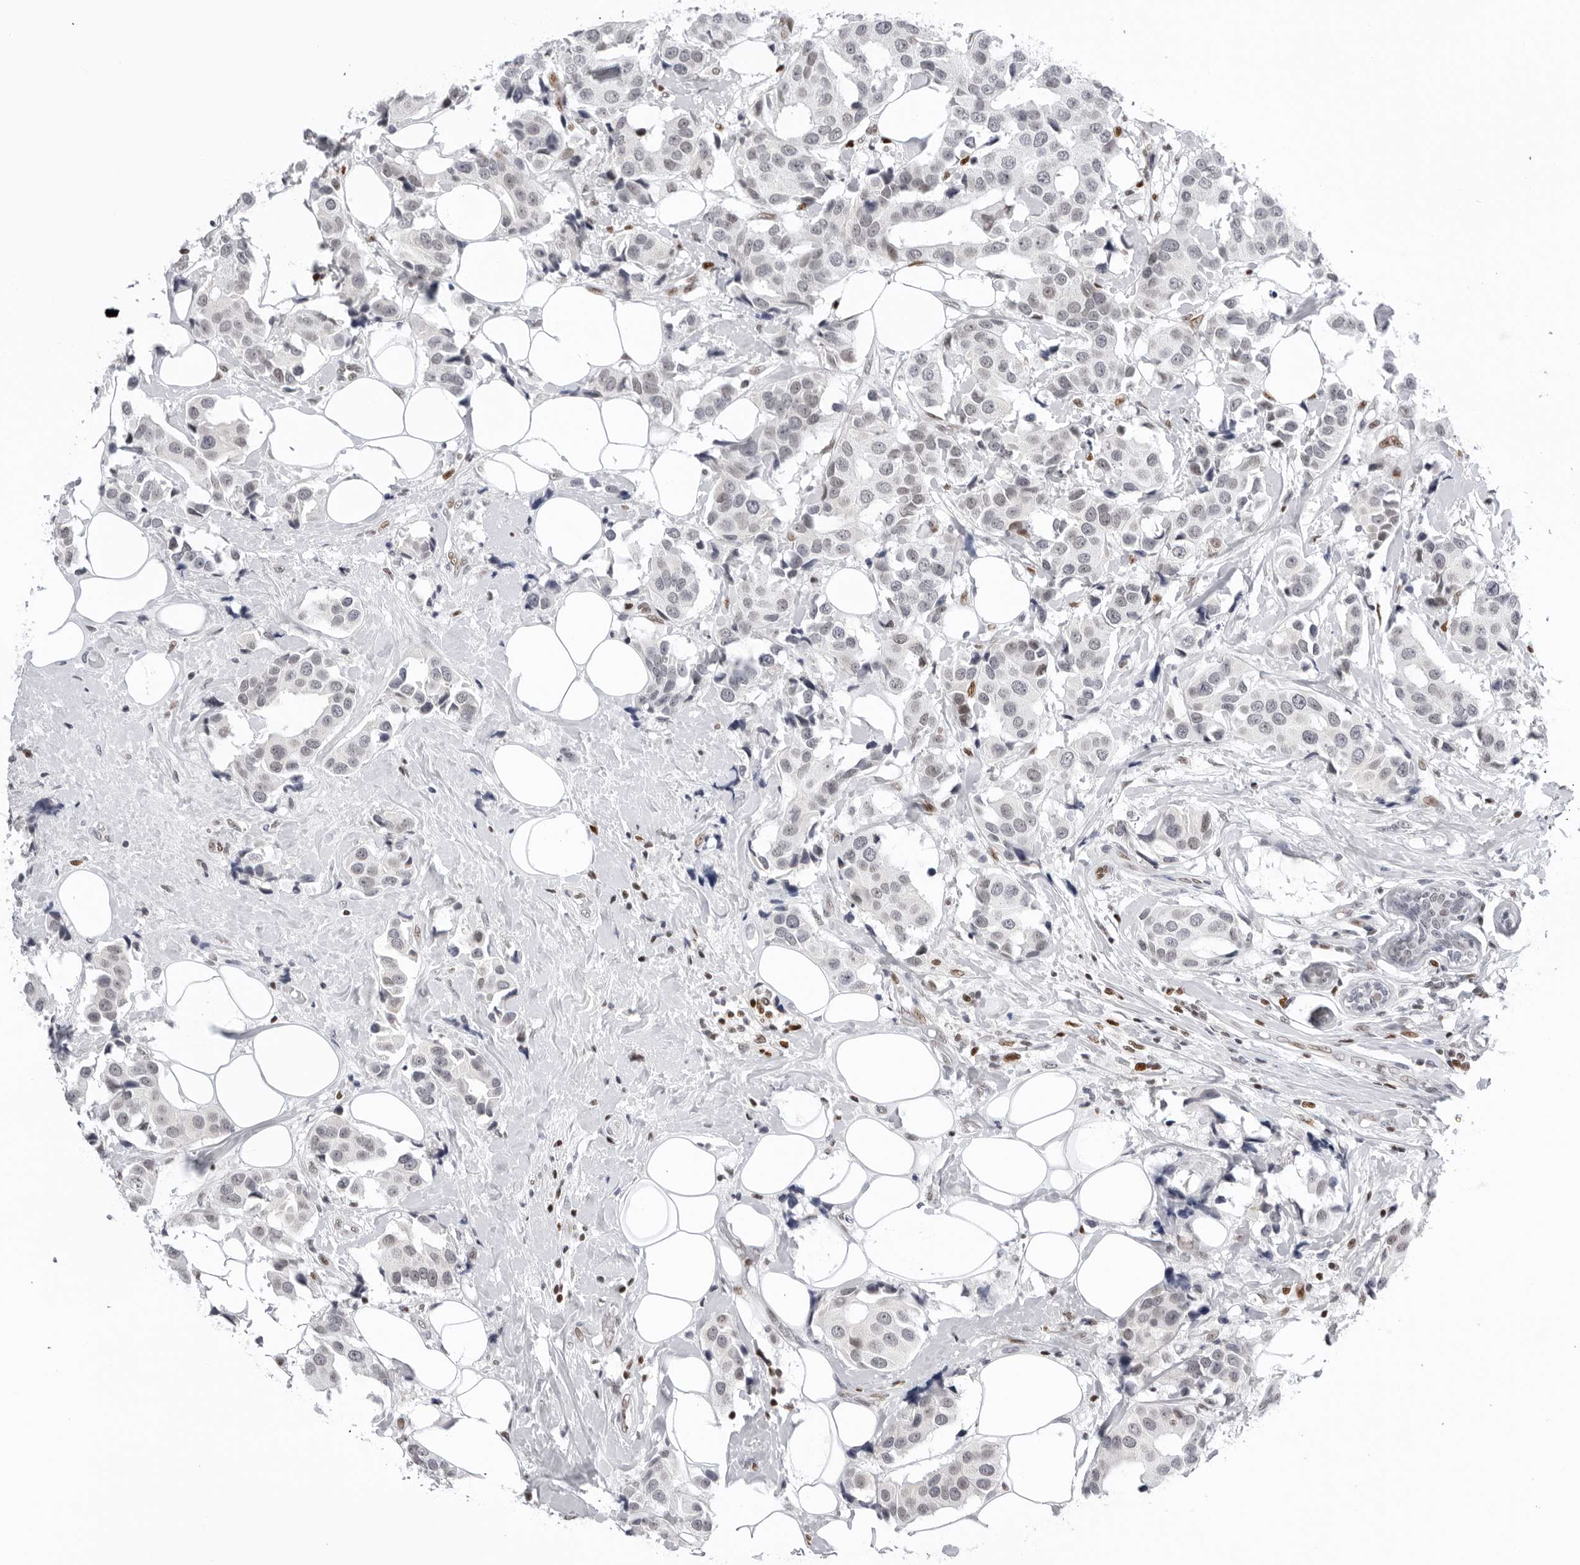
{"staining": {"intensity": "negative", "quantity": "none", "location": "none"}, "tissue": "breast cancer", "cell_type": "Tumor cells", "image_type": "cancer", "snomed": [{"axis": "morphology", "description": "Normal tissue, NOS"}, {"axis": "morphology", "description": "Duct carcinoma"}, {"axis": "topography", "description": "Breast"}], "caption": "The micrograph shows no significant staining in tumor cells of breast cancer. (Brightfield microscopy of DAB (3,3'-diaminobenzidine) IHC at high magnification).", "gene": "OGG1", "patient": {"sex": "female", "age": 39}}